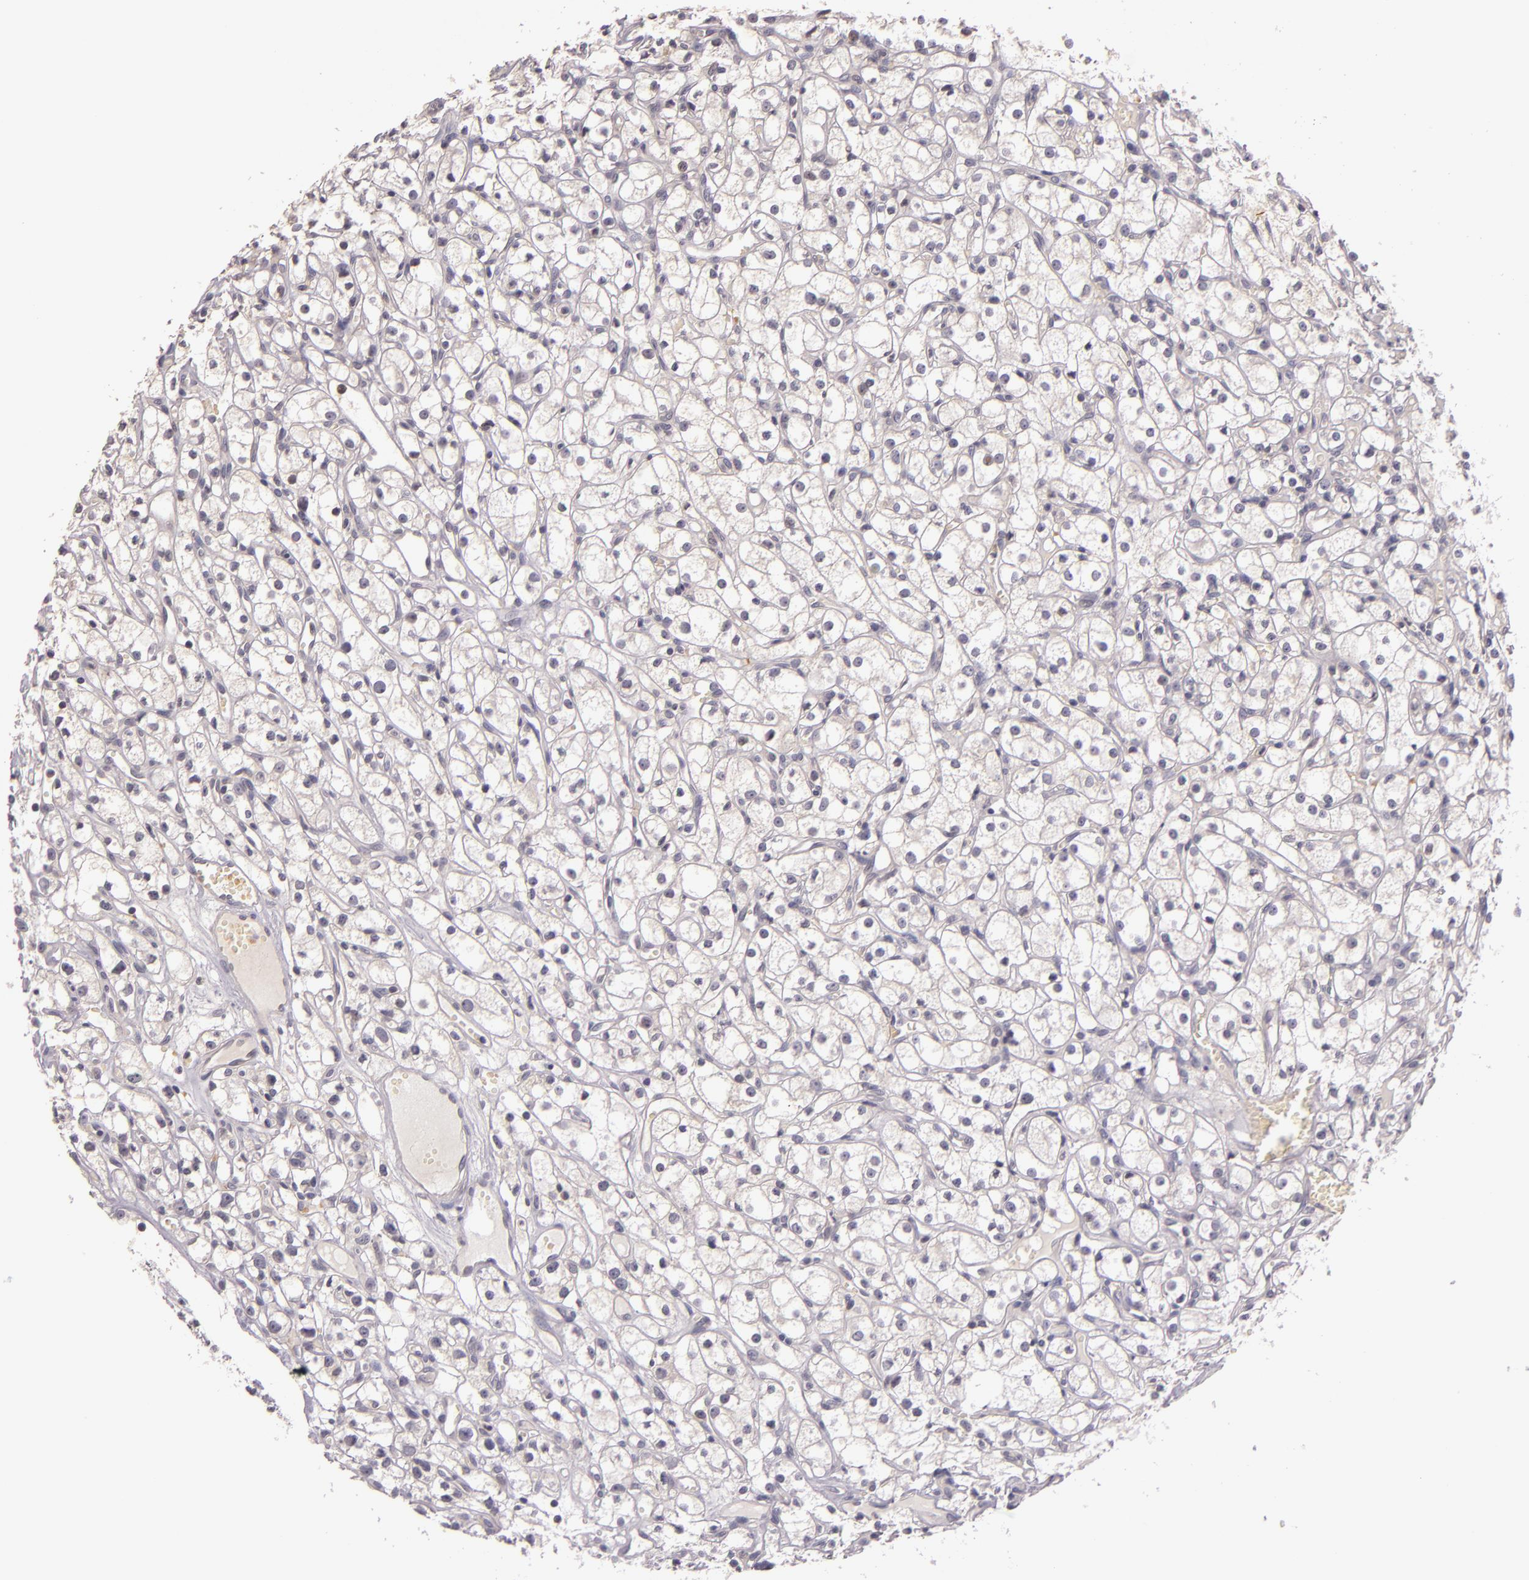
{"staining": {"intensity": "negative", "quantity": "none", "location": "none"}, "tissue": "renal cancer", "cell_type": "Tumor cells", "image_type": "cancer", "snomed": [{"axis": "morphology", "description": "Adenocarcinoma, NOS"}, {"axis": "topography", "description": "Kidney"}], "caption": "Immunohistochemistry of human renal cancer (adenocarcinoma) shows no staining in tumor cells.", "gene": "TFF1", "patient": {"sex": "male", "age": 61}}